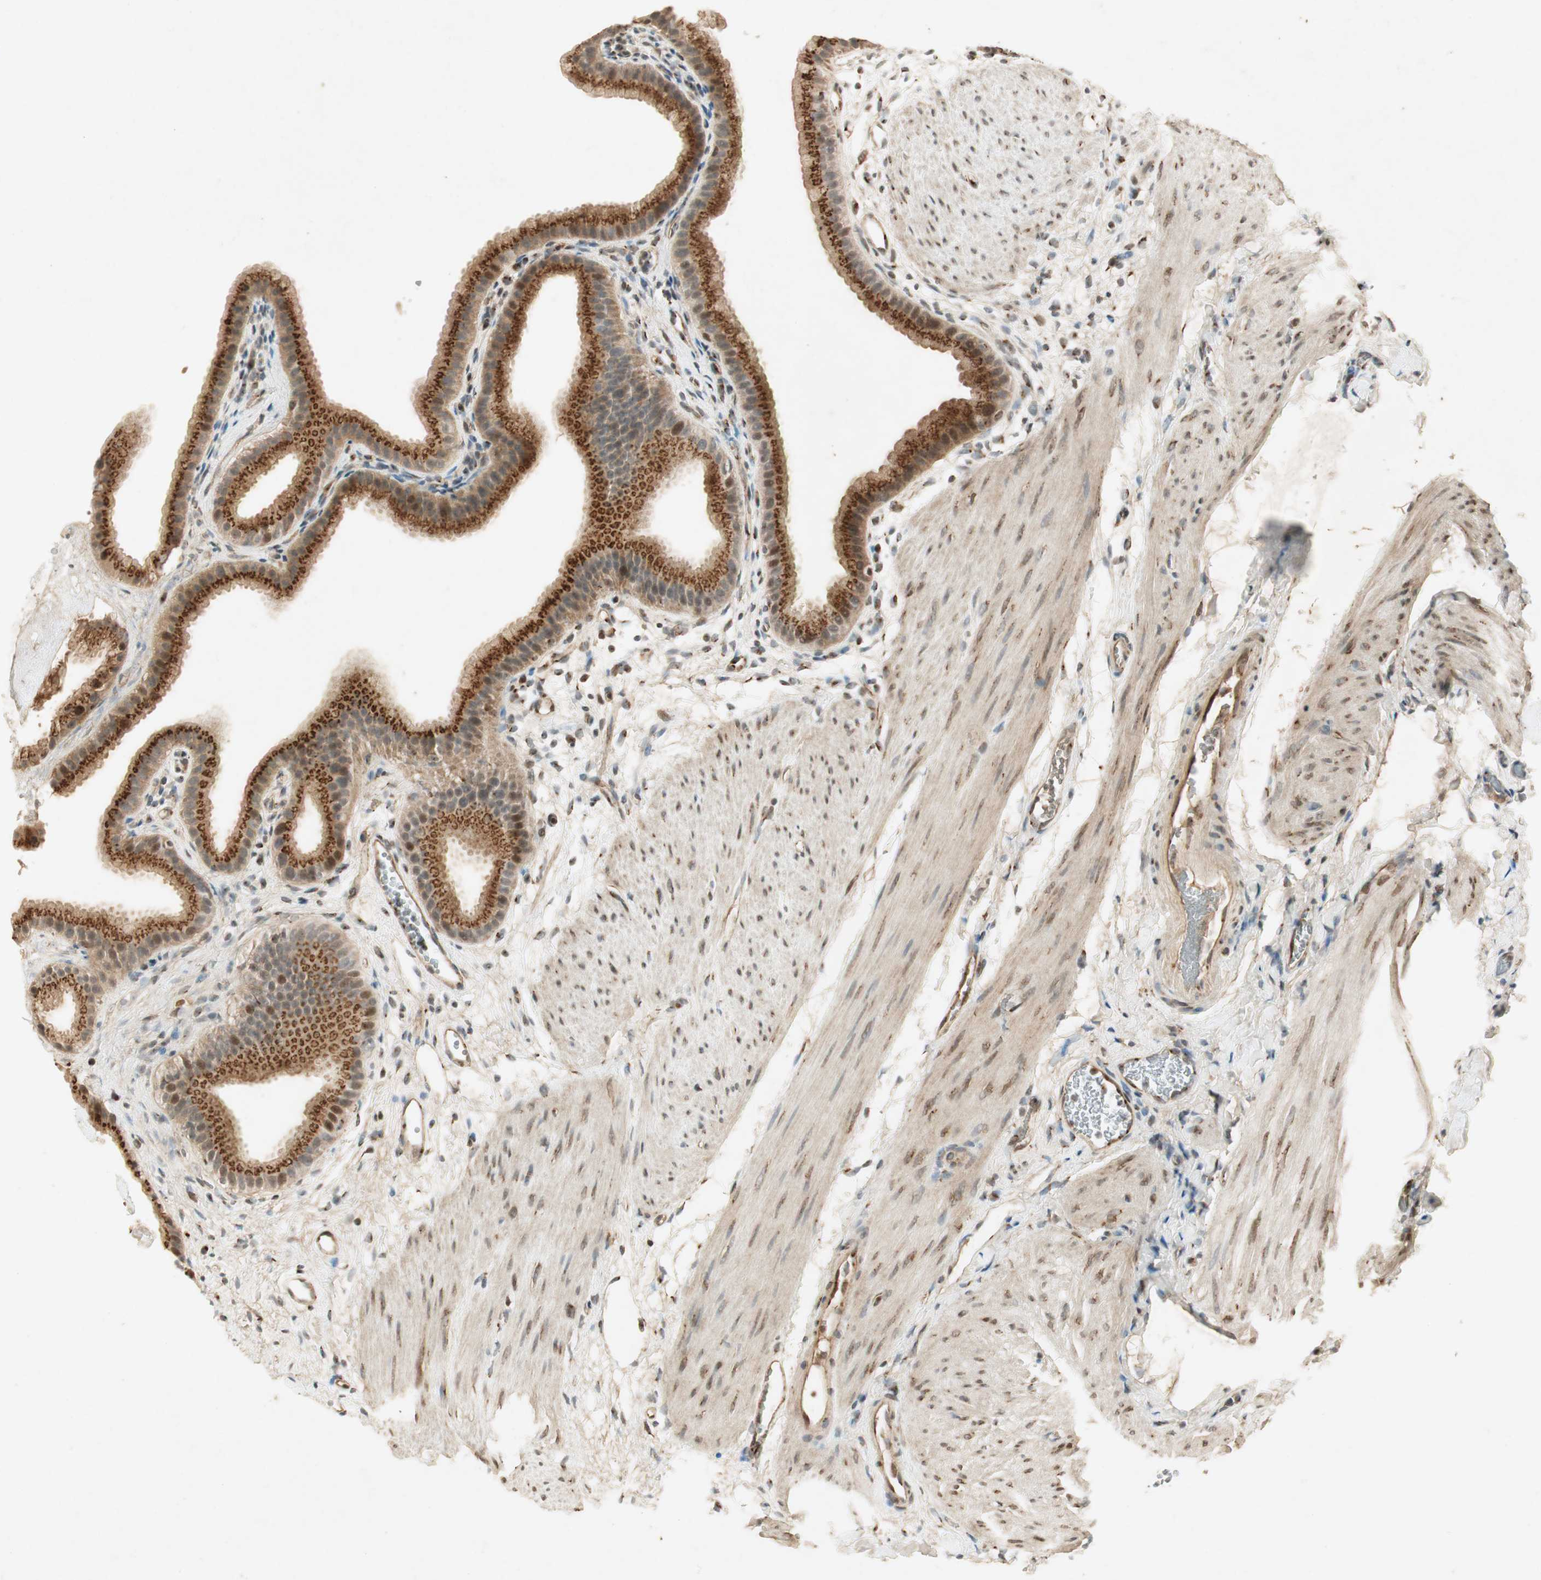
{"staining": {"intensity": "moderate", "quantity": ">75%", "location": "cytoplasmic/membranous"}, "tissue": "gallbladder", "cell_type": "Glandular cells", "image_type": "normal", "snomed": [{"axis": "morphology", "description": "Normal tissue, NOS"}, {"axis": "topography", "description": "Gallbladder"}], "caption": "This is a histology image of IHC staining of unremarkable gallbladder, which shows moderate positivity in the cytoplasmic/membranous of glandular cells.", "gene": "NEO1", "patient": {"sex": "female", "age": 64}}